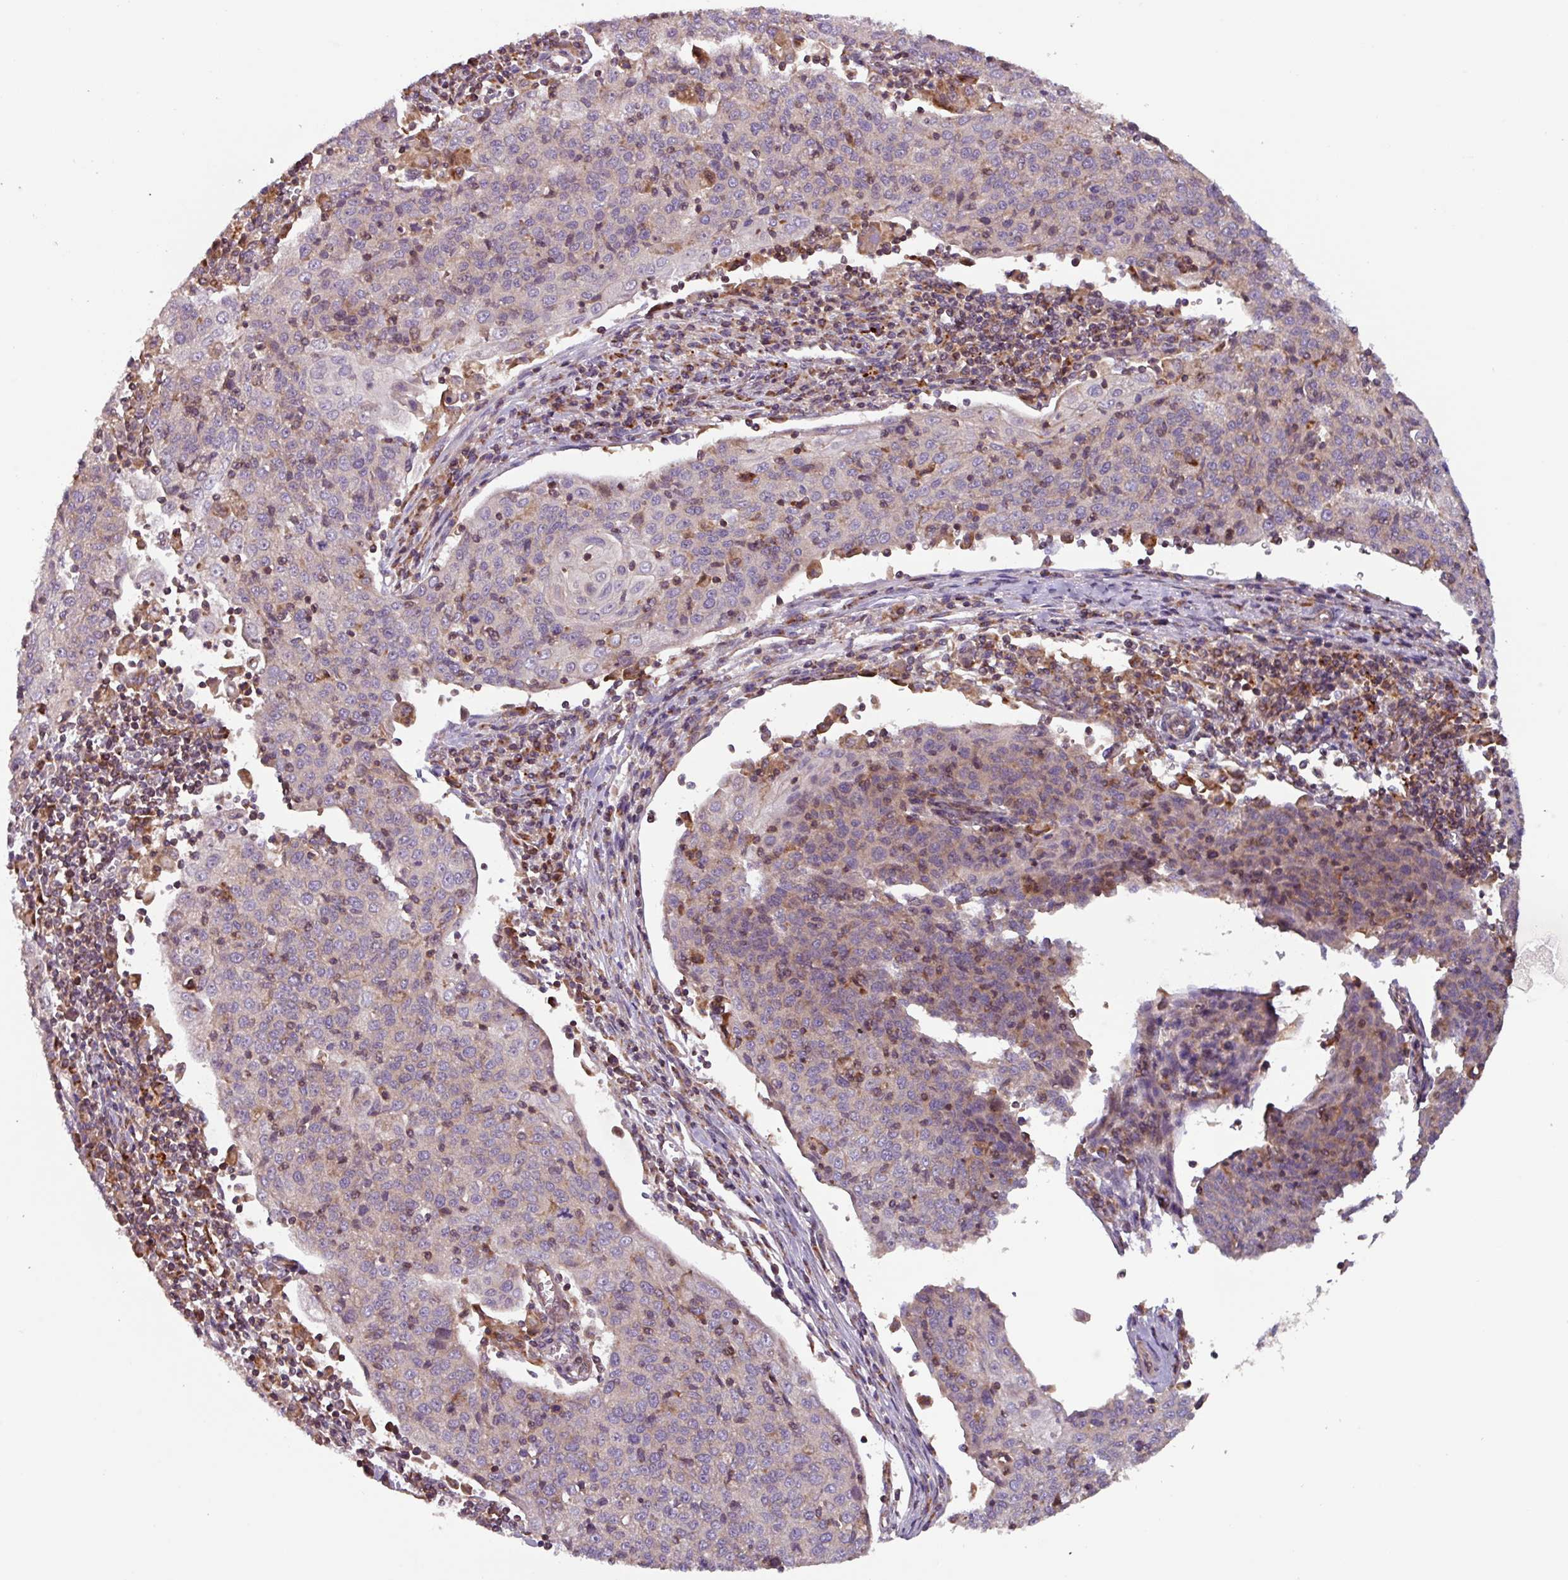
{"staining": {"intensity": "weak", "quantity": "25%-75%", "location": "cytoplasmic/membranous"}, "tissue": "cervical cancer", "cell_type": "Tumor cells", "image_type": "cancer", "snomed": [{"axis": "morphology", "description": "Squamous cell carcinoma, NOS"}, {"axis": "topography", "description": "Cervix"}], "caption": "Cervical squamous cell carcinoma tissue demonstrates weak cytoplasmic/membranous positivity in approximately 25%-75% of tumor cells, visualized by immunohistochemistry.", "gene": "PLEKHD1", "patient": {"sex": "female", "age": 48}}